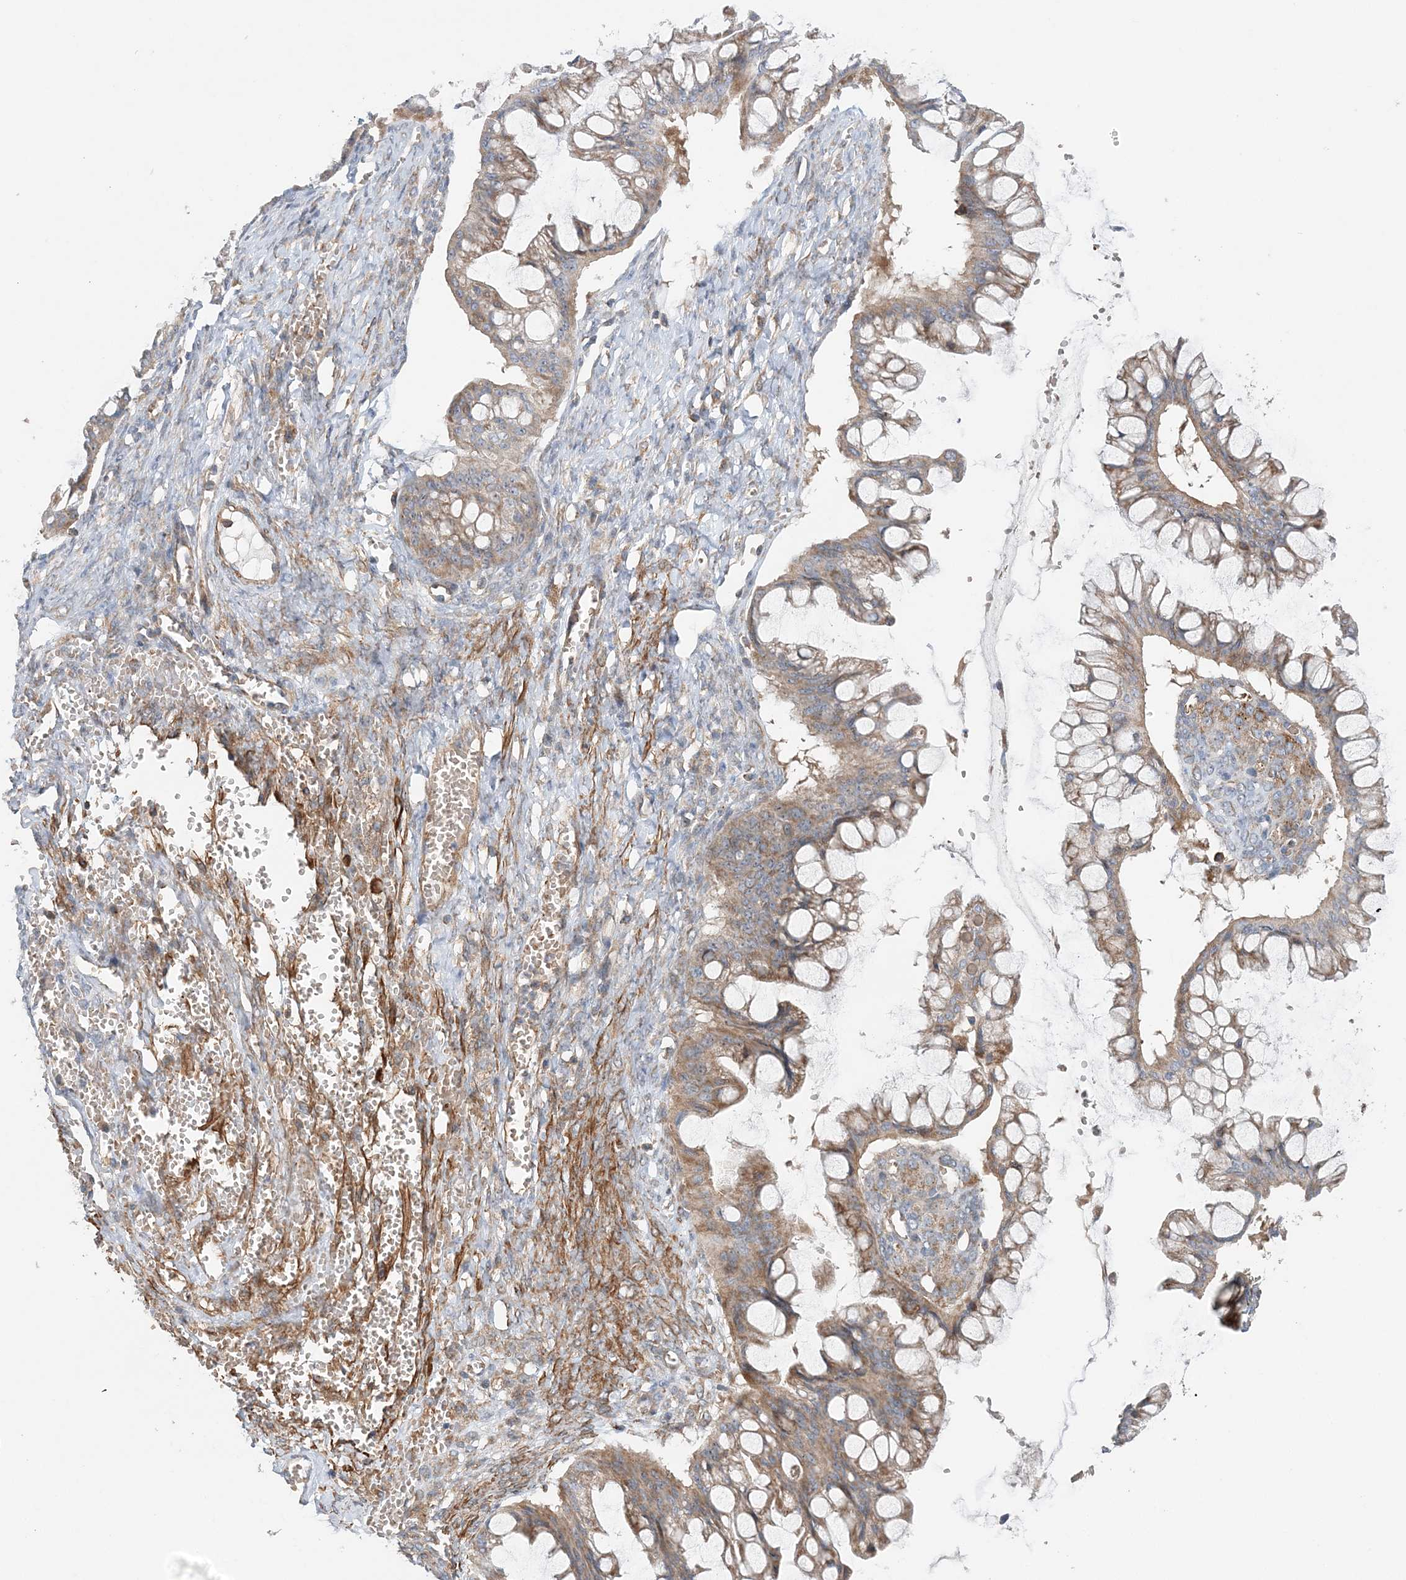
{"staining": {"intensity": "moderate", "quantity": ">75%", "location": "cytoplasmic/membranous"}, "tissue": "ovarian cancer", "cell_type": "Tumor cells", "image_type": "cancer", "snomed": [{"axis": "morphology", "description": "Cystadenocarcinoma, mucinous, NOS"}, {"axis": "topography", "description": "Ovary"}], "caption": "There is medium levels of moderate cytoplasmic/membranous expression in tumor cells of mucinous cystadenocarcinoma (ovarian), as demonstrated by immunohistochemical staining (brown color).", "gene": "TTI1", "patient": {"sex": "female", "age": 73}}